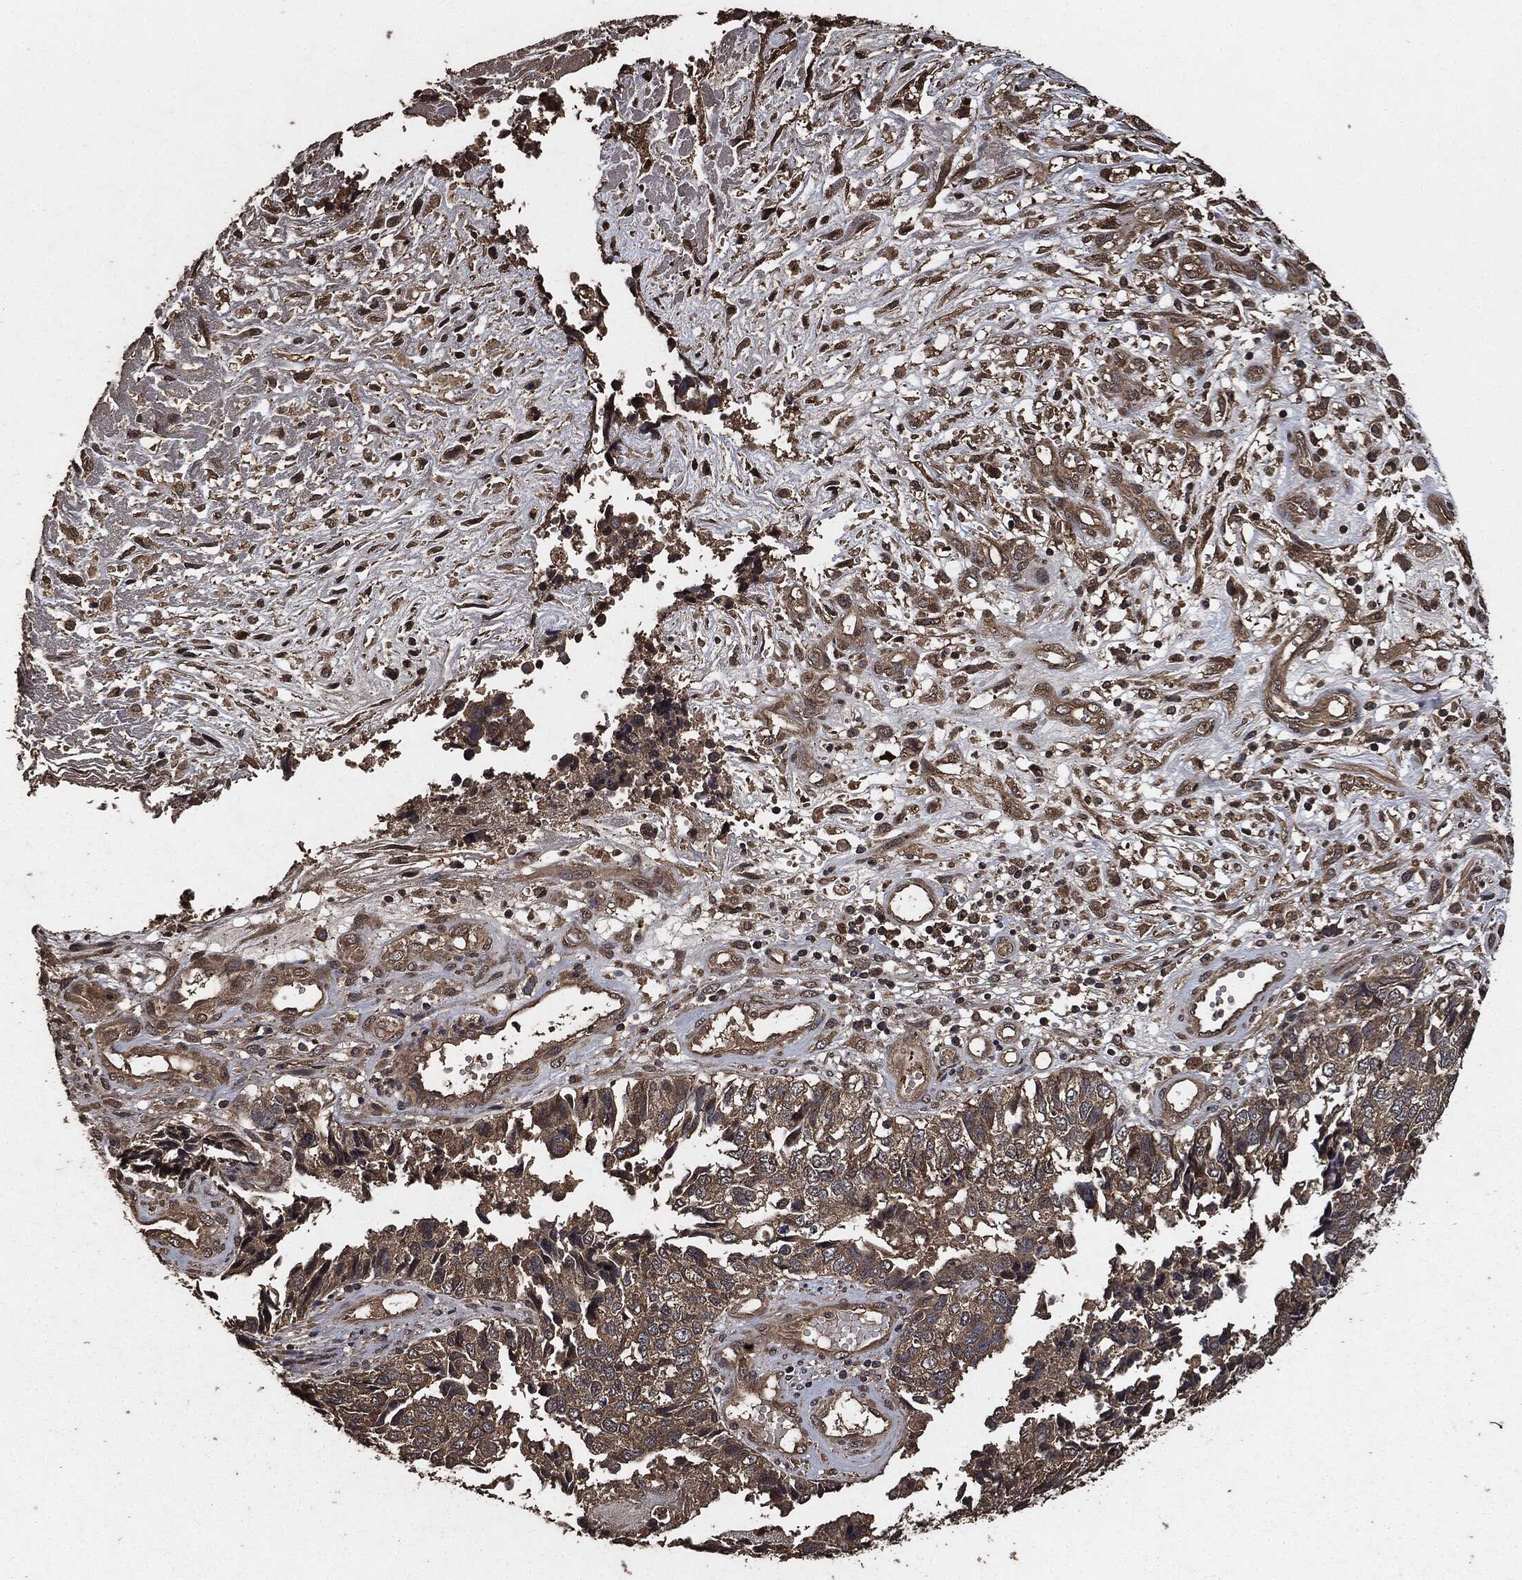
{"staining": {"intensity": "weak", "quantity": "25%-75%", "location": "cytoplasmic/membranous"}, "tissue": "cervical cancer", "cell_type": "Tumor cells", "image_type": "cancer", "snomed": [{"axis": "morphology", "description": "Squamous cell carcinoma, NOS"}, {"axis": "topography", "description": "Cervix"}], "caption": "Cervical squamous cell carcinoma stained with a brown dye exhibits weak cytoplasmic/membranous positive staining in approximately 25%-75% of tumor cells.", "gene": "AKT1S1", "patient": {"sex": "female", "age": 63}}